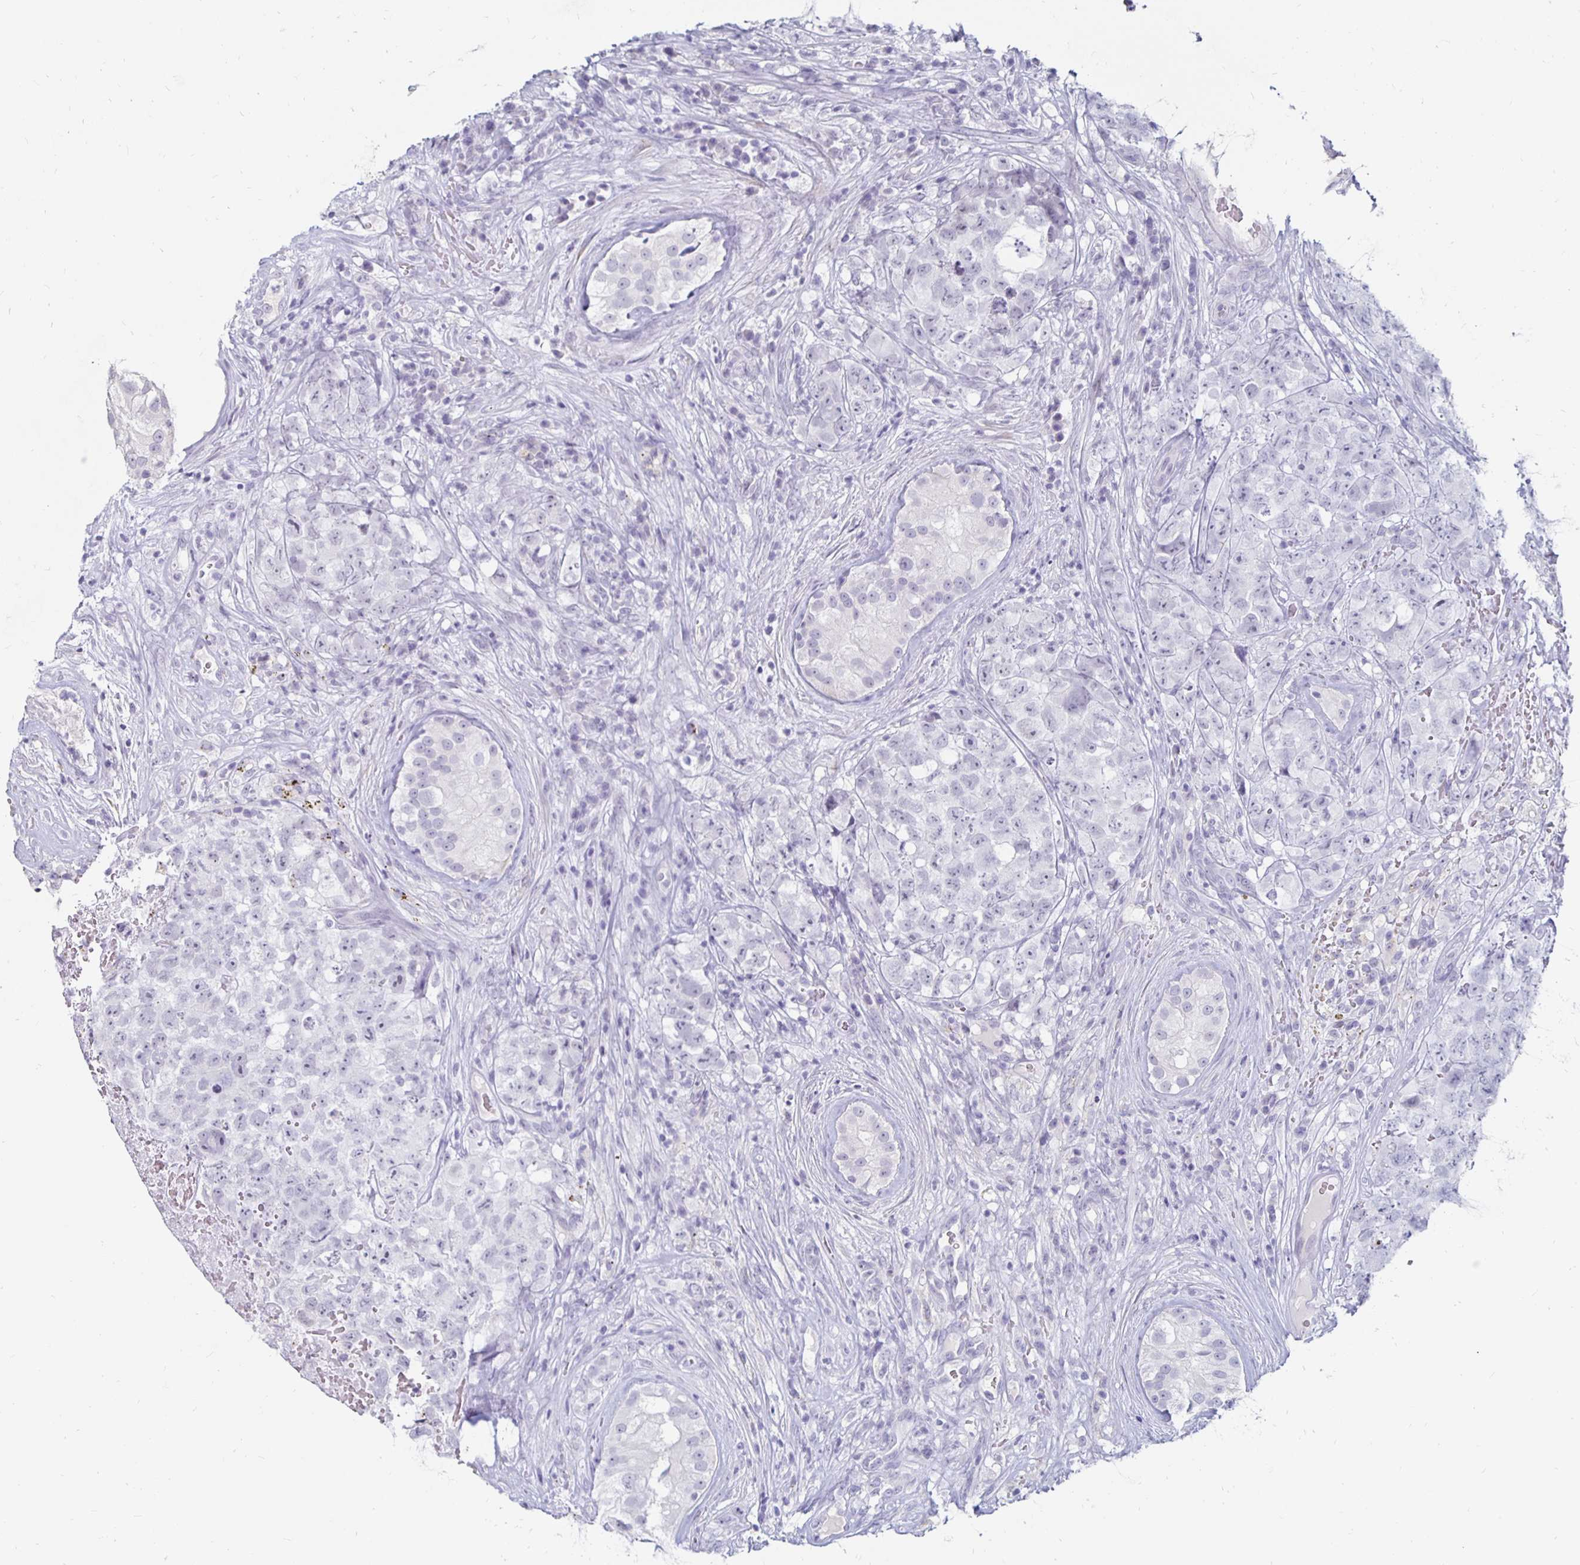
{"staining": {"intensity": "negative", "quantity": "none", "location": "none"}, "tissue": "testis cancer", "cell_type": "Tumor cells", "image_type": "cancer", "snomed": [{"axis": "morphology", "description": "Carcinoma, Embryonal, NOS"}, {"axis": "topography", "description": "Testis"}], "caption": "High power microscopy histopathology image of an IHC image of testis cancer (embryonal carcinoma), revealing no significant expression in tumor cells.", "gene": "KCNQ2", "patient": {"sex": "male", "age": 18}}